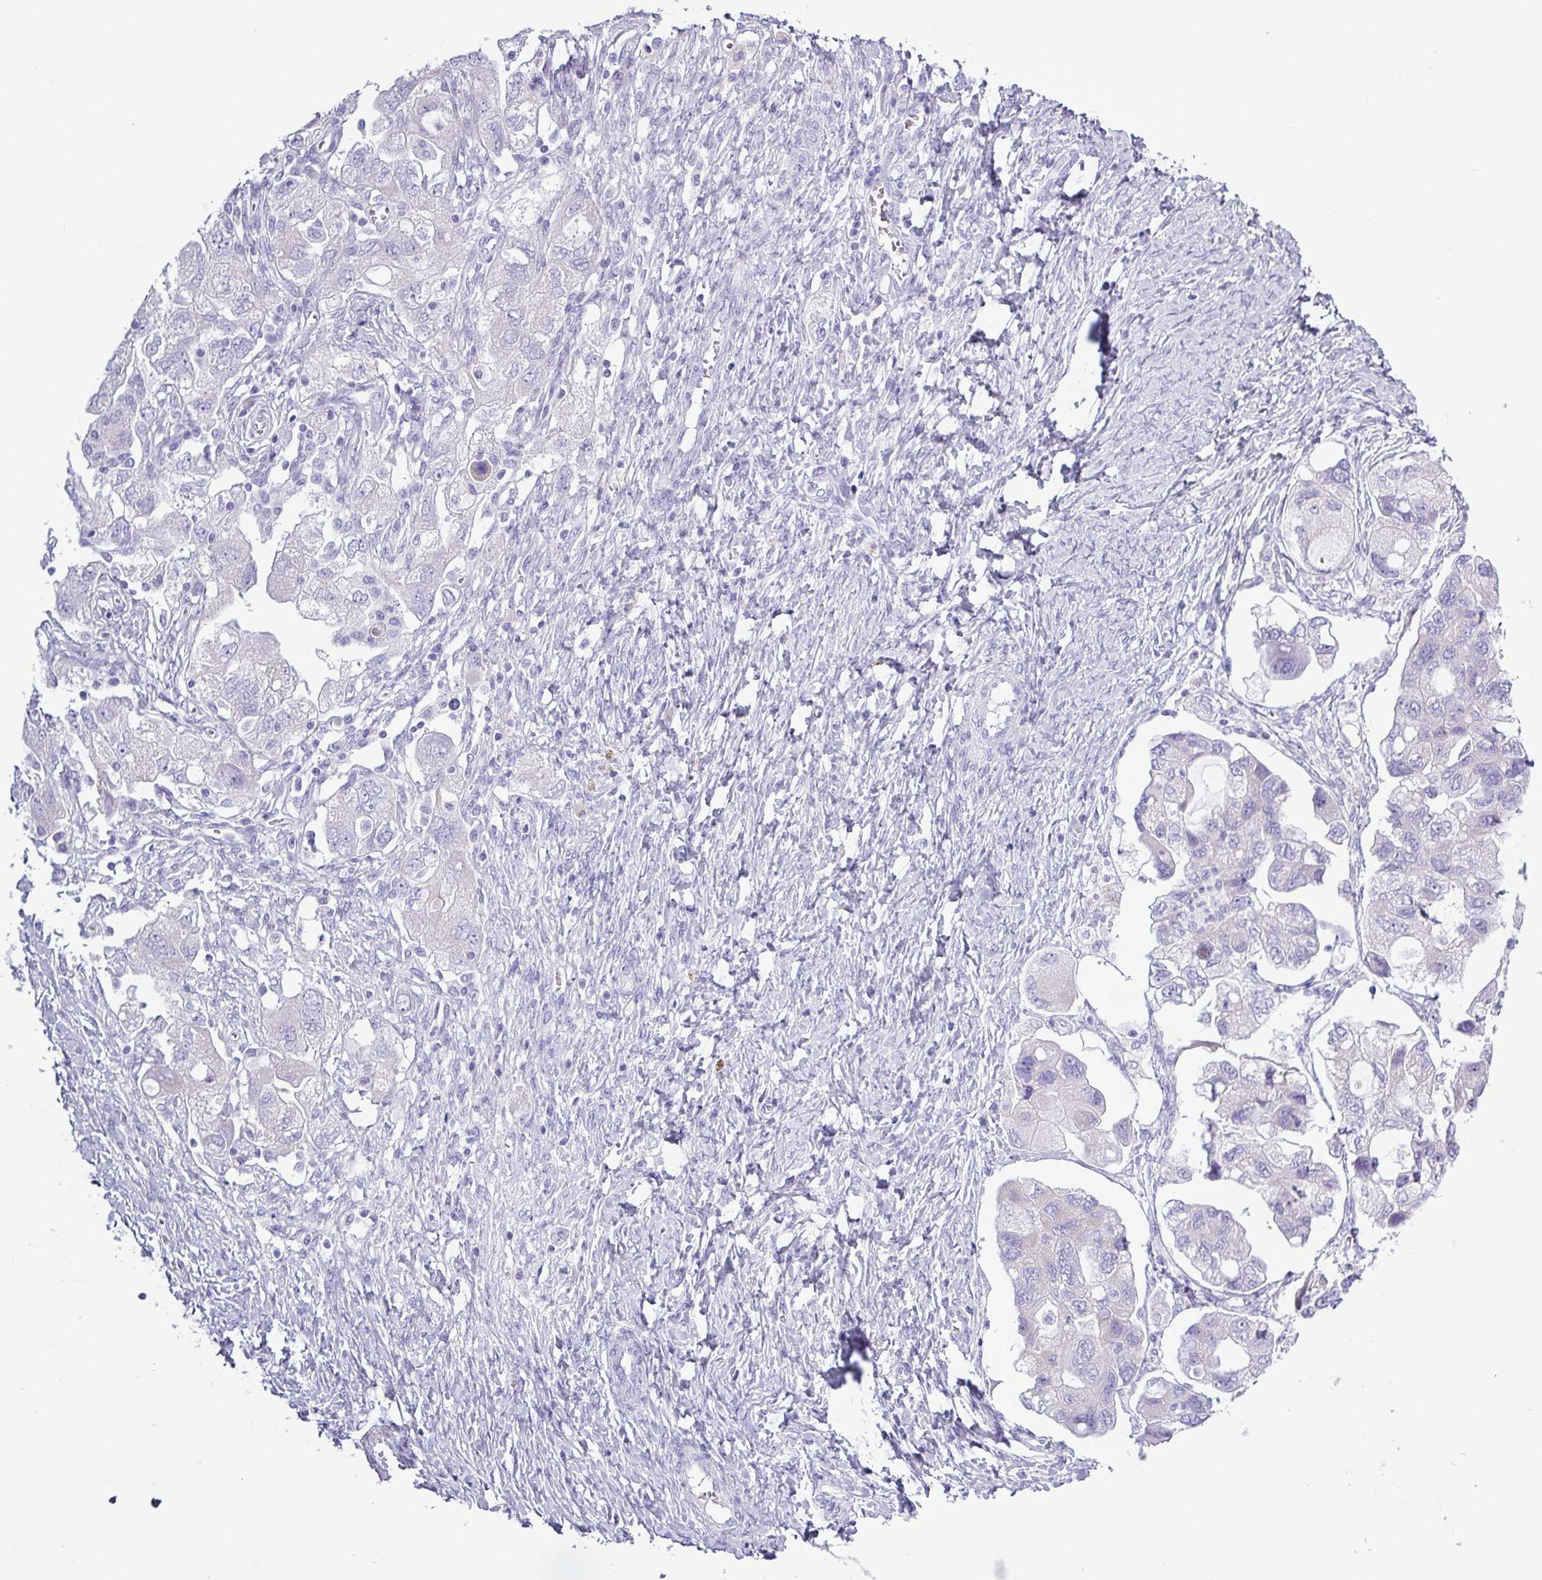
{"staining": {"intensity": "negative", "quantity": "none", "location": "none"}, "tissue": "ovarian cancer", "cell_type": "Tumor cells", "image_type": "cancer", "snomed": [{"axis": "morphology", "description": "Carcinoma, NOS"}, {"axis": "morphology", "description": "Cystadenocarcinoma, serous, NOS"}, {"axis": "topography", "description": "Ovary"}], "caption": "Tumor cells are negative for brown protein staining in ovarian cancer.", "gene": "ALDH3A1", "patient": {"sex": "female", "age": 69}}